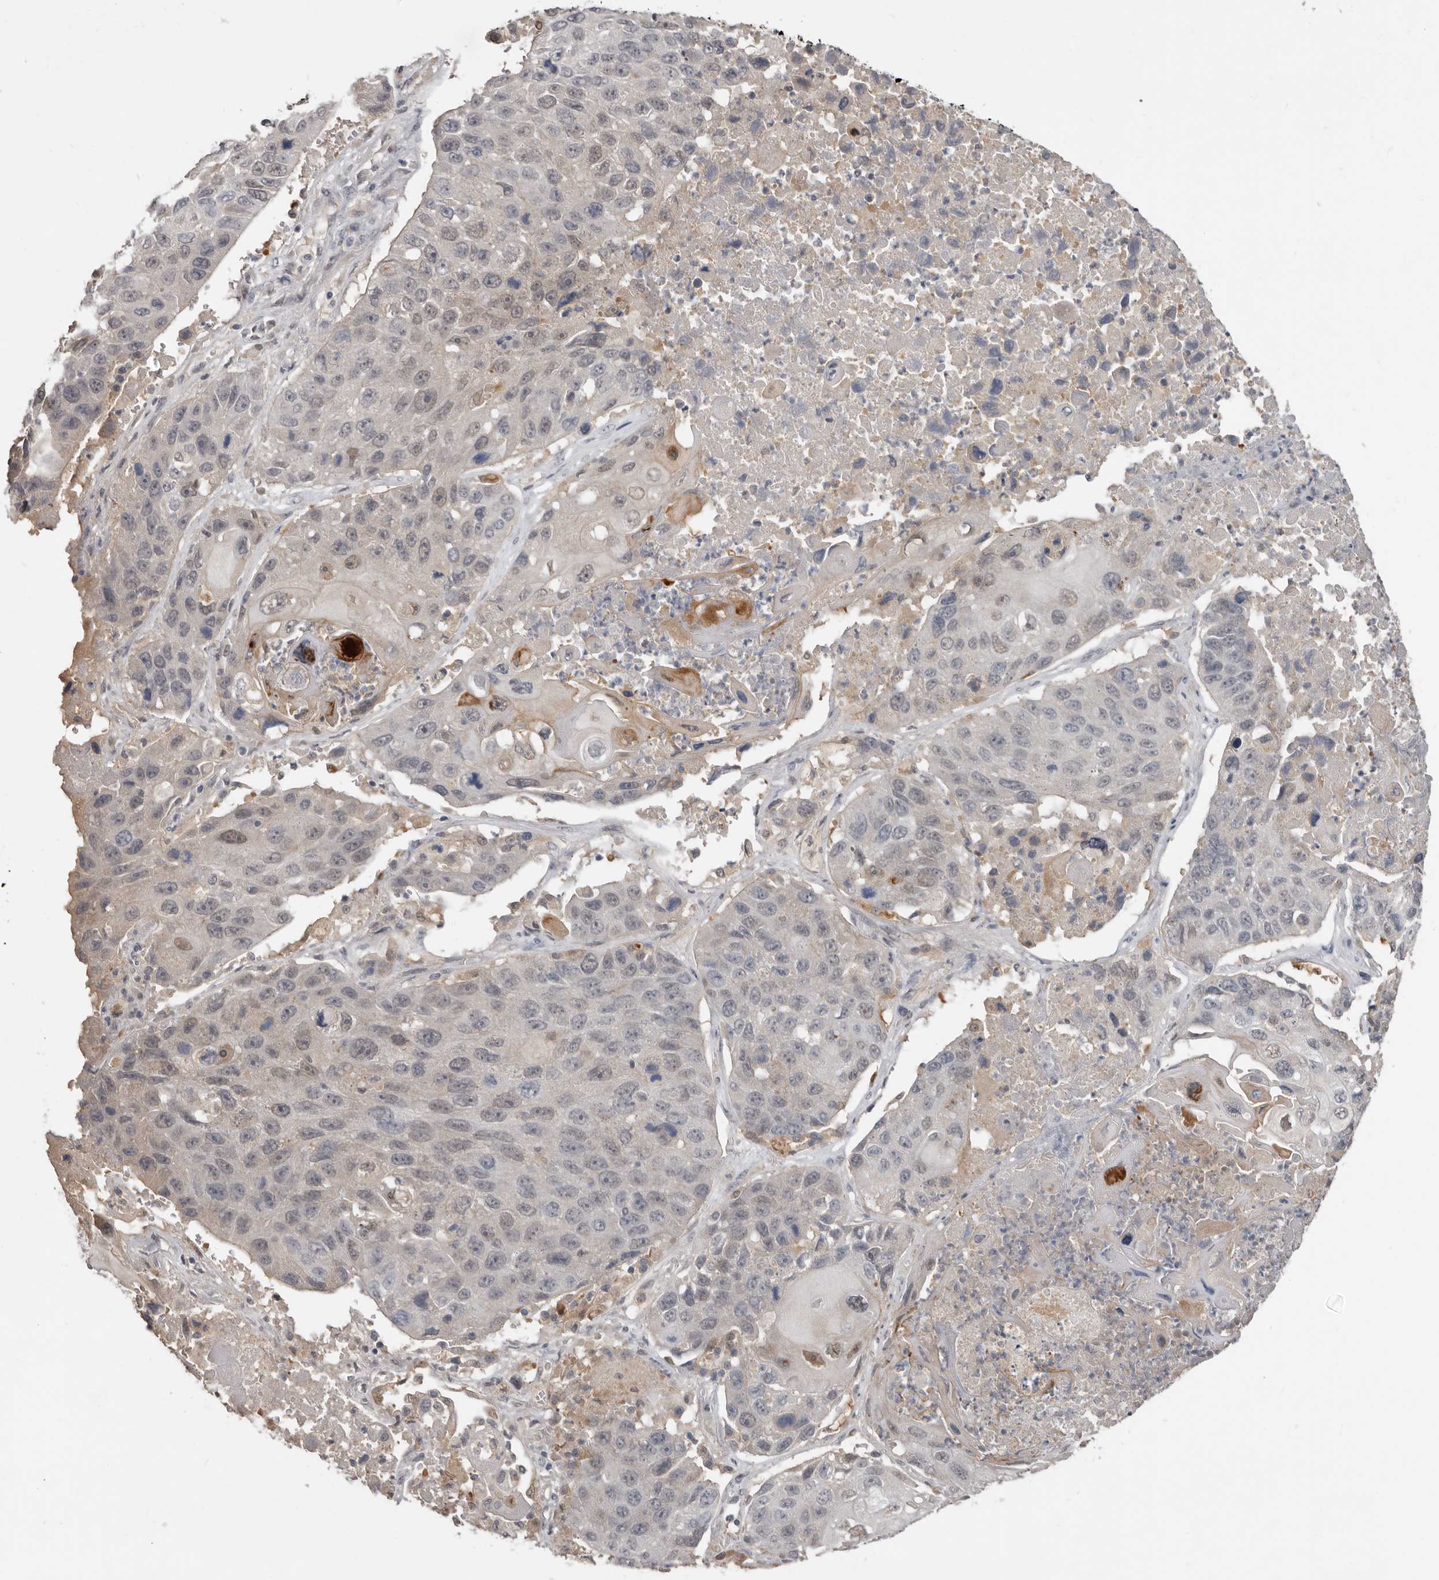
{"staining": {"intensity": "weak", "quantity": "25%-75%", "location": "nuclear"}, "tissue": "lung cancer", "cell_type": "Tumor cells", "image_type": "cancer", "snomed": [{"axis": "morphology", "description": "Squamous cell carcinoma, NOS"}, {"axis": "topography", "description": "Lung"}], "caption": "Squamous cell carcinoma (lung) stained for a protein demonstrates weak nuclear positivity in tumor cells. (IHC, brightfield microscopy, high magnification).", "gene": "RBKS", "patient": {"sex": "male", "age": 61}}